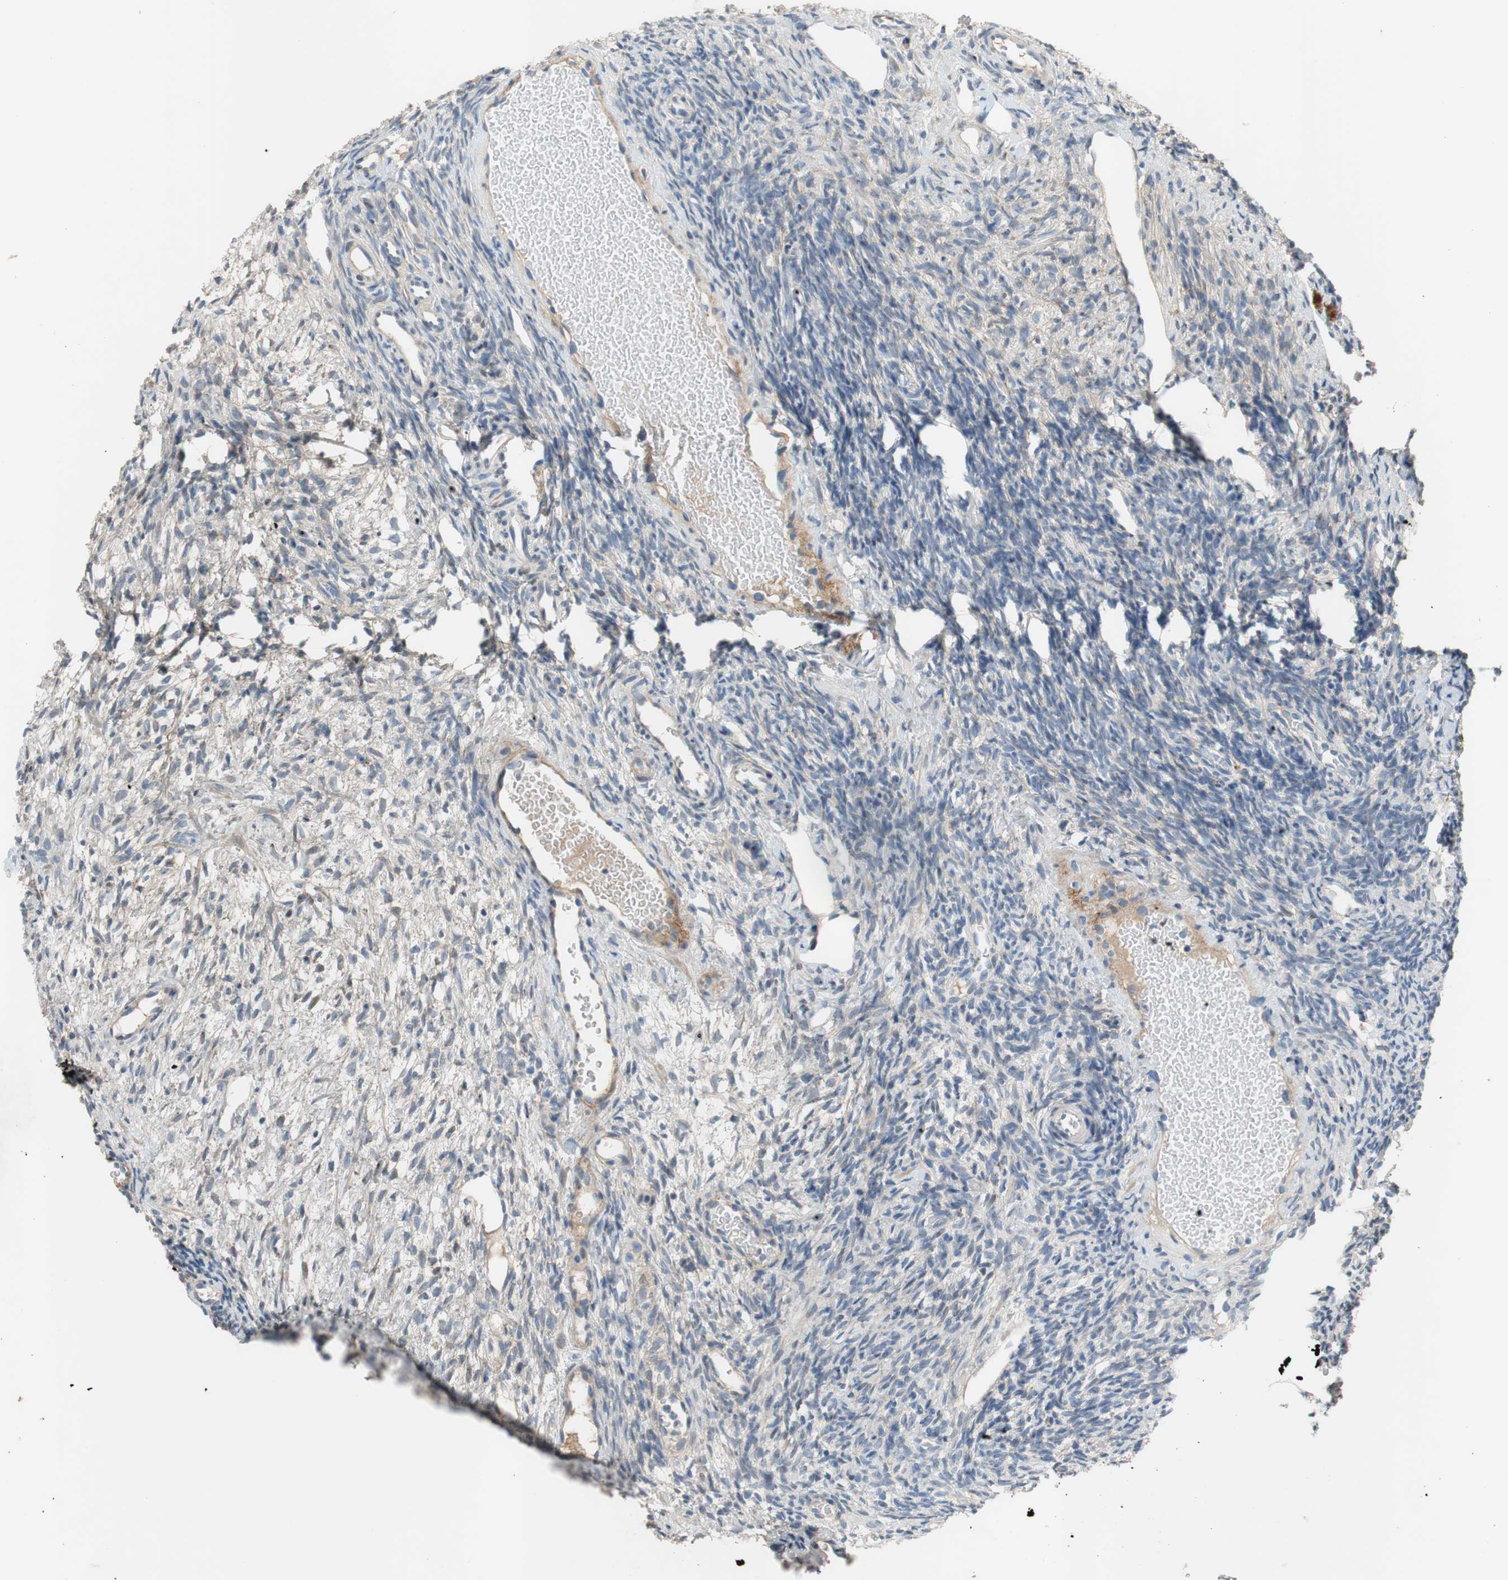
{"staining": {"intensity": "negative", "quantity": "none", "location": "none"}, "tissue": "ovary", "cell_type": "Follicle cells", "image_type": "normal", "snomed": [{"axis": "morphology", "description": "Normal tissue, NOS"}, {"axis": "topography", "description": "Ovary"}], "caption": "High magnification brightfield microscopy of normal ovary stained with DAB (brown) and counterstained with hematoxylin (blue): follicle cells show no significant positivity.", "gene": "COL12A1", "patient": {"sex": "female", "age": 35}}